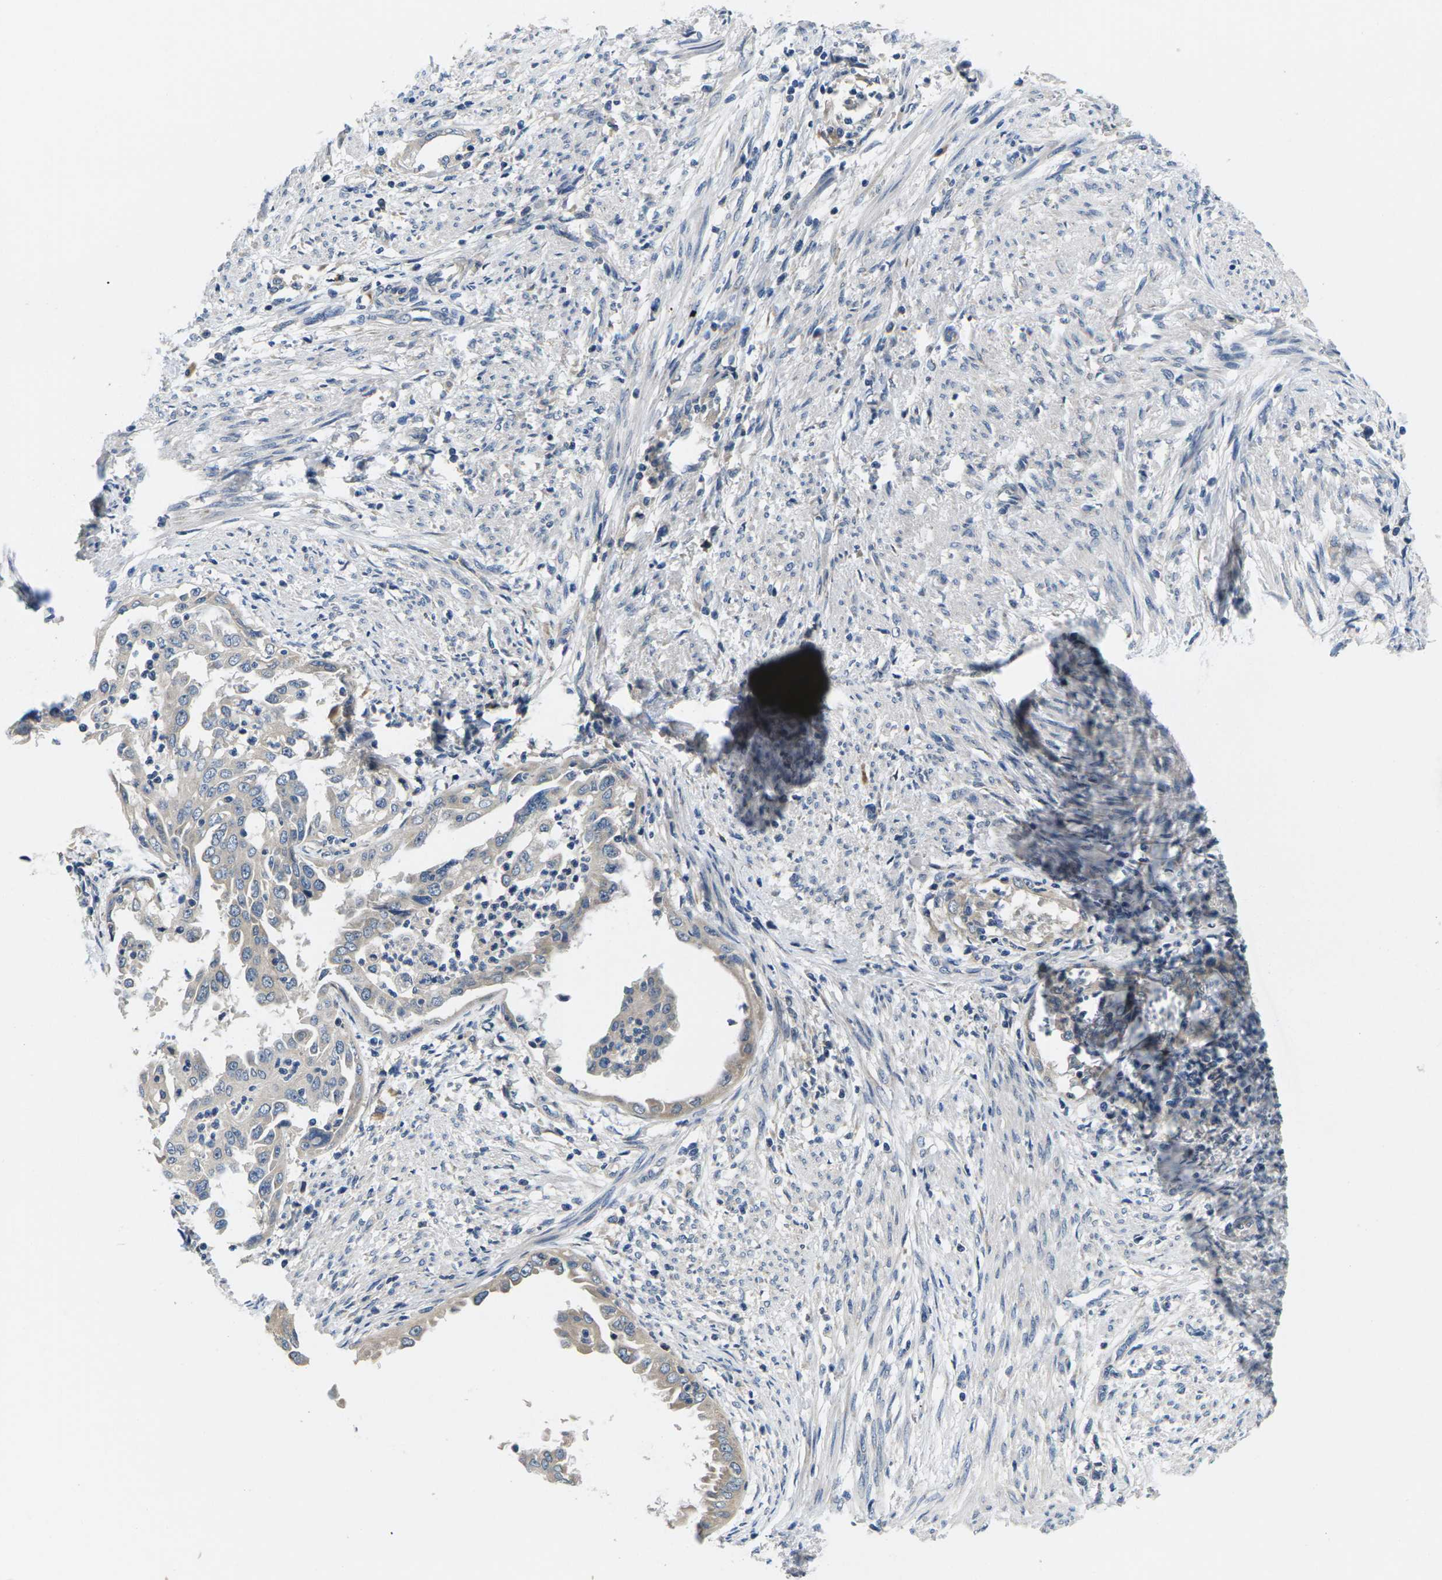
{"staining": {"intensity": "negative", "quantity": "none", "location": "none"}, "tissue": "endometrial cancer", "cell_type": "Tumor cells", "image_type": "cancer", "snomed": [{"axis": "morphology", "description": "Adenocarcinoma, NOS"}, {"axis": "topography", "description": "Endometrium"}], "caption": "Immunohistochemistry micrograph of endometrial adenocarcinoma stained for a protein (brown), which displays no positivity in tumor cells.", "gene": "ERGIC3", "patient": {"sex": "female", "age": 85}}